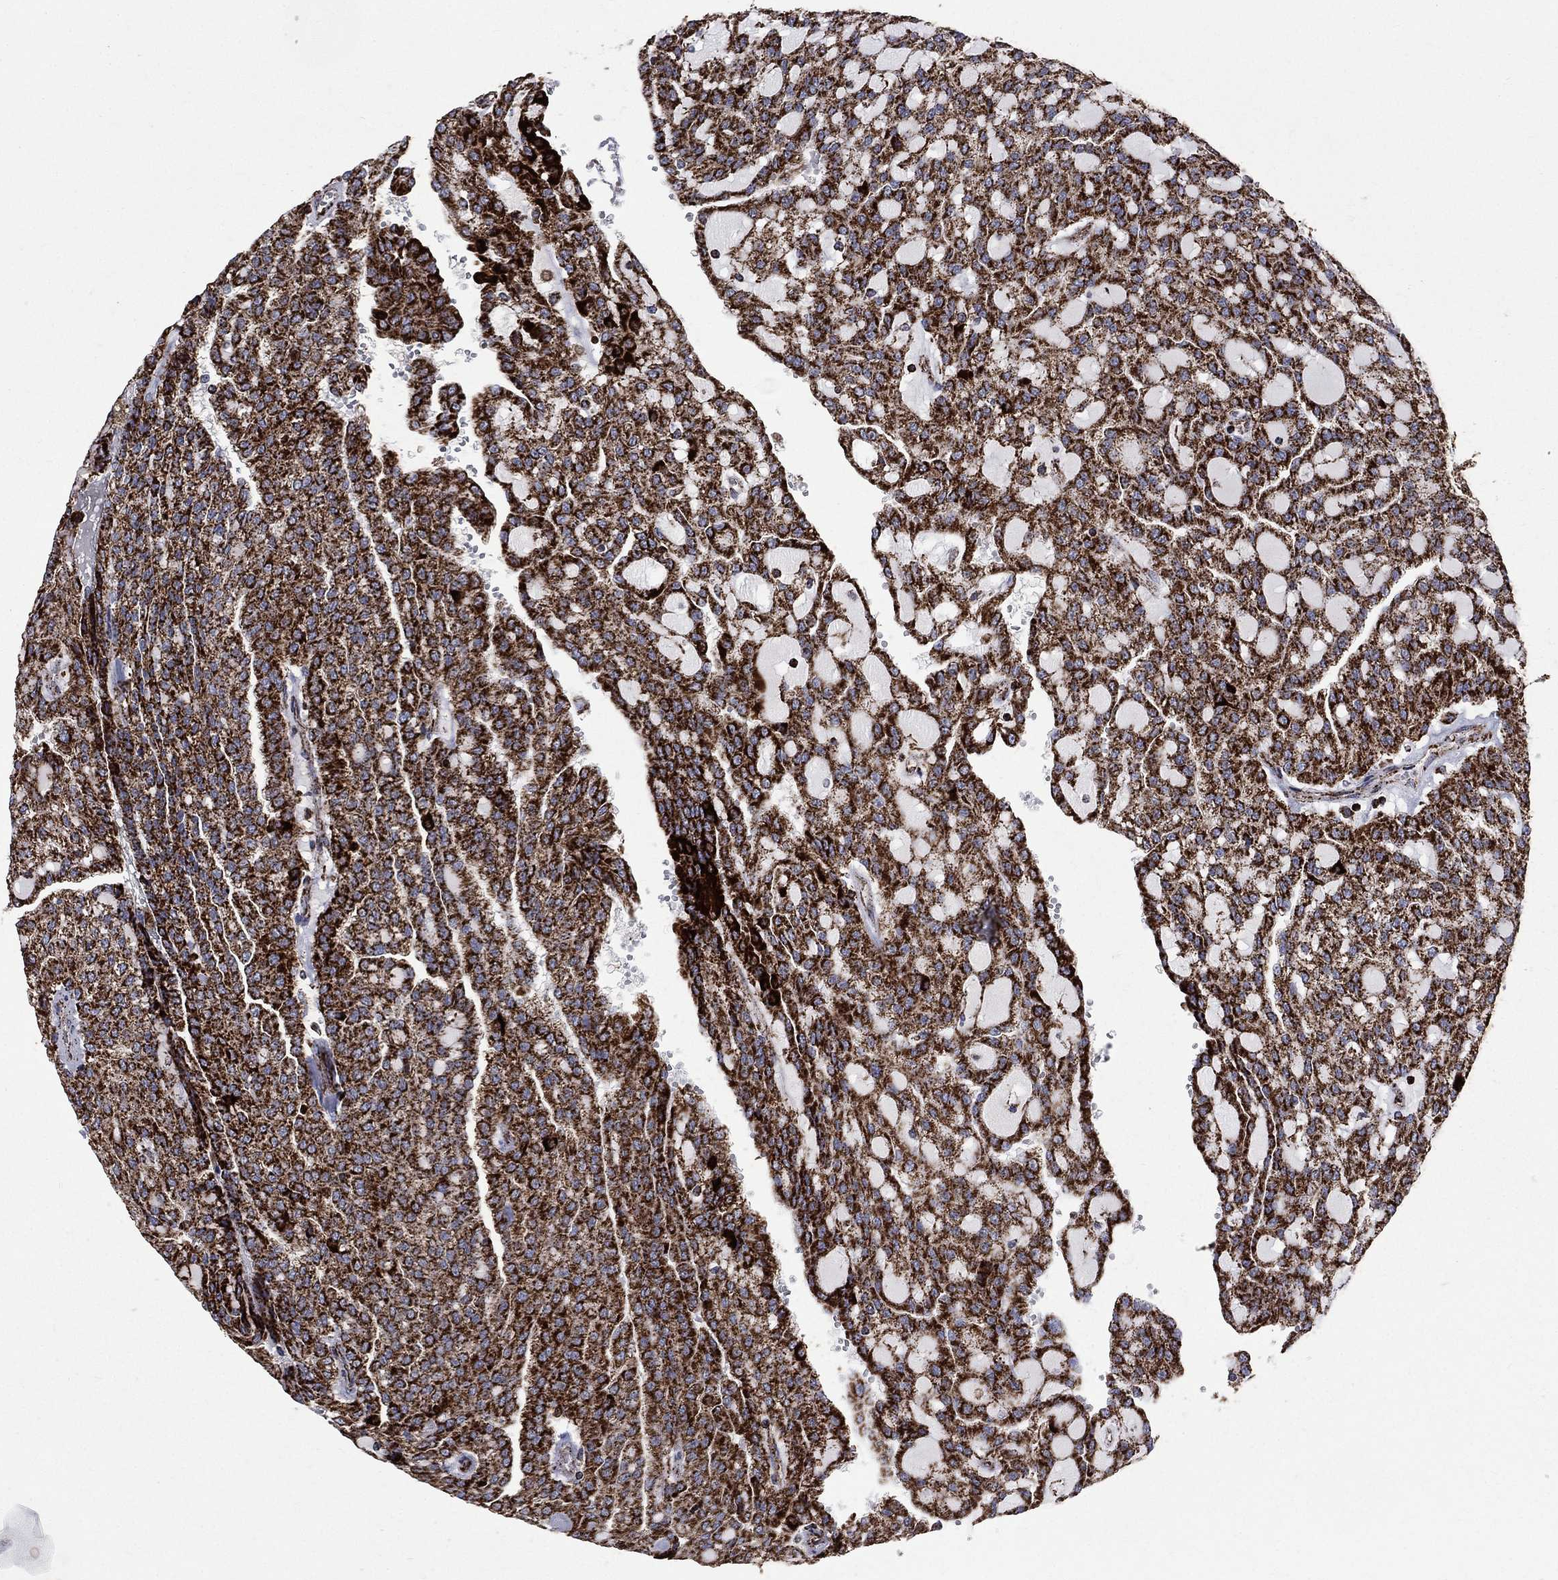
{"staining": {"intensity": "strong", "quantity": ">75%", "location": "cytoplasmic/membranous"}, "tissue": "renal cancer", "cell_type": "Tumor cells", "image_type": "cancer", "snomed": [{"axis": "morphology", "description": "Adenocarcinoma, NOS"}, {"axis": "topography", "description": "Kidney"}], "caption": "Renal adenocarcinoma stained with a brown dye reveals strong cytoplasmic/membranous positive expression in approximately >75% of tumor cells.", "gene": "GOT2", "patient": {"sex": "male", "age": 63}}